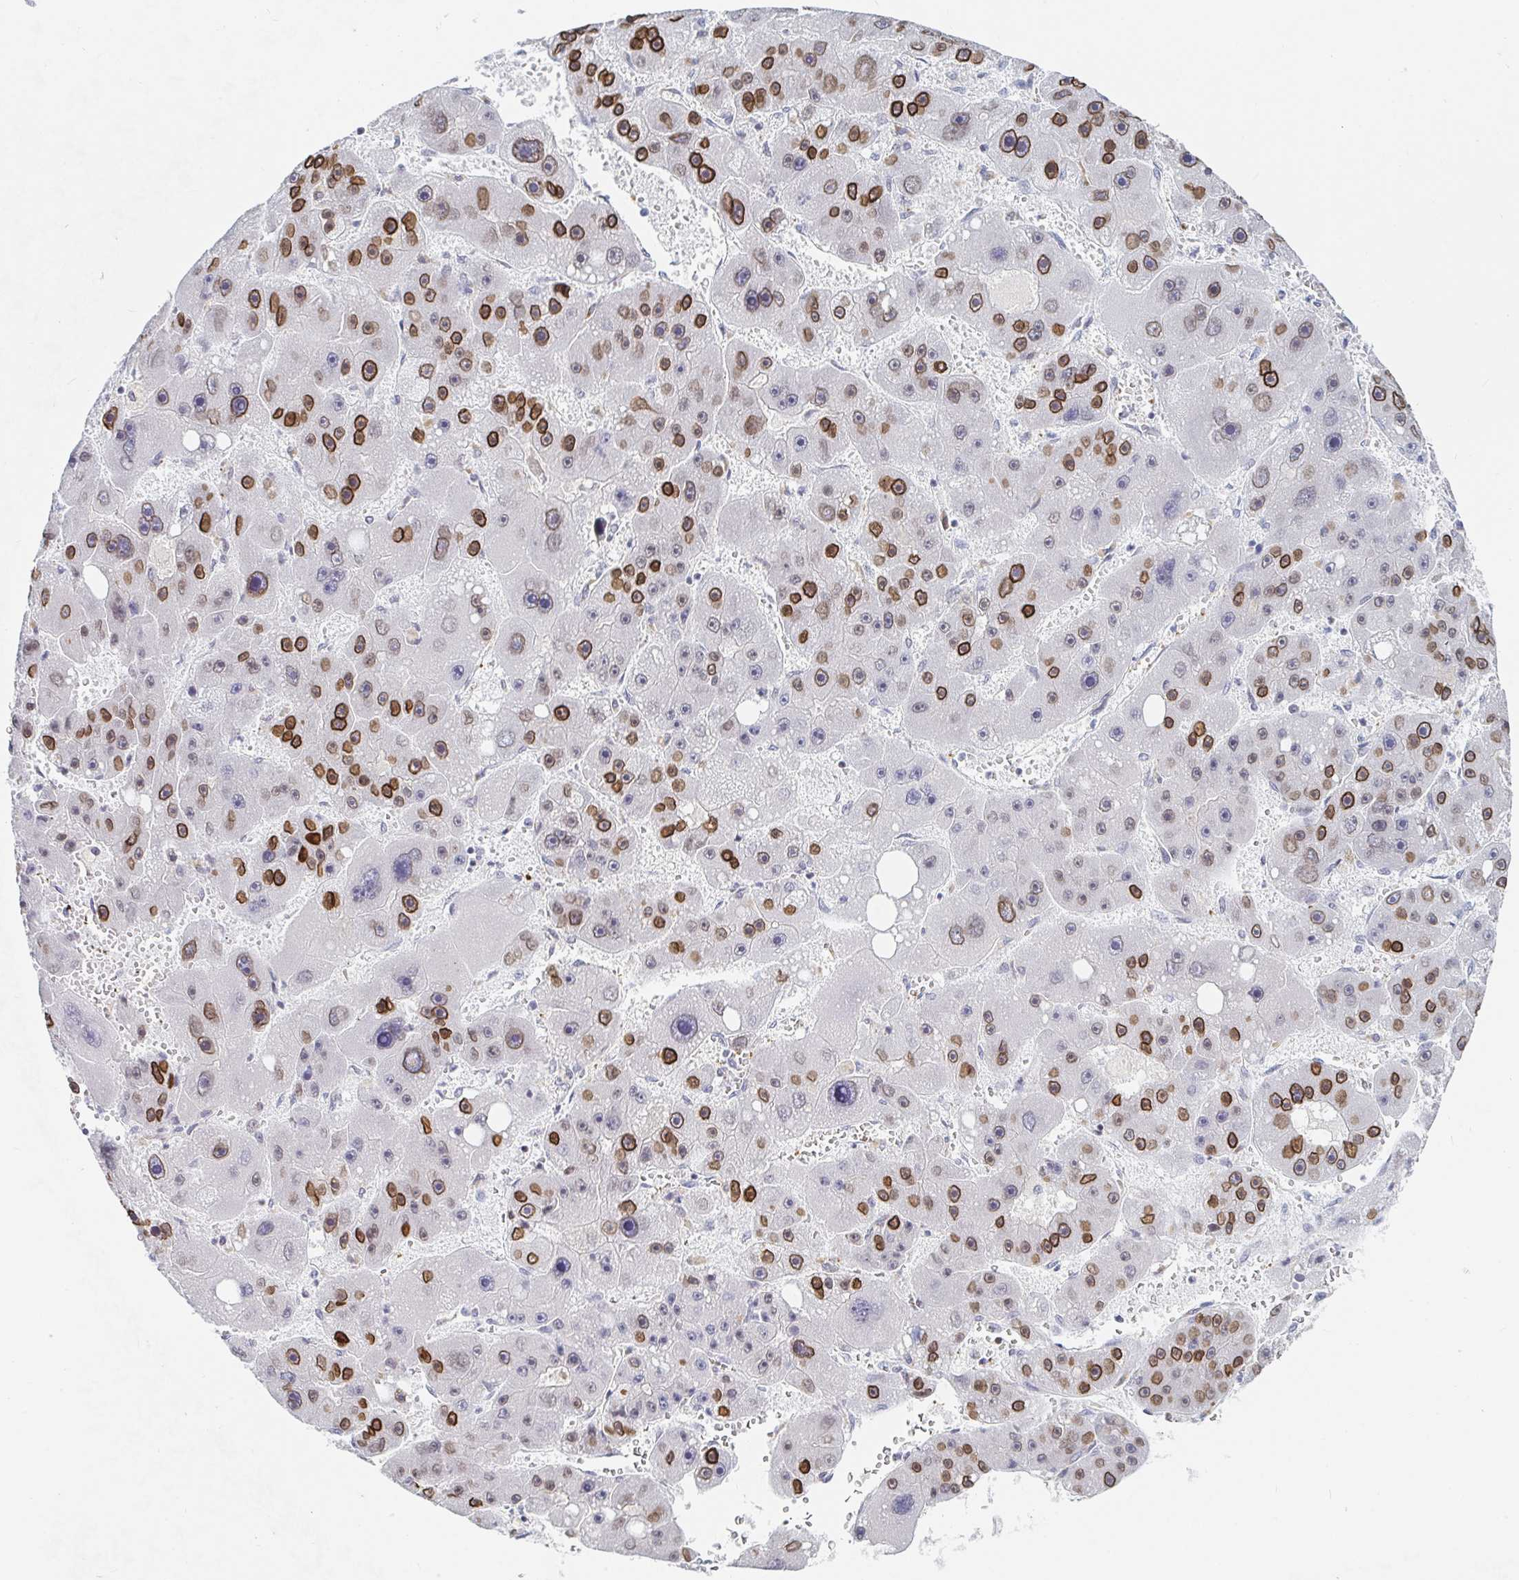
{"staining": {"intensity": "strong", "quantity": "25%-75%", "location": "nuclear"}, "tissue": "liver cancer", "cell_type": "Tumor cells", "image_type": "cancer", "snomed": [{"axis": "morphology", "description": "Carcinoma, Hepatocellular, NOS"}, {"axis": "topography", "description": "Liver"}], "caption": "Immunohistochemical staining of liver cancer reveals high levels of strong nuclear protein expression in about 25%-75% of tumor cells.", "gene": "CHD2", "patient": {"sex": "female", "age": 61}}